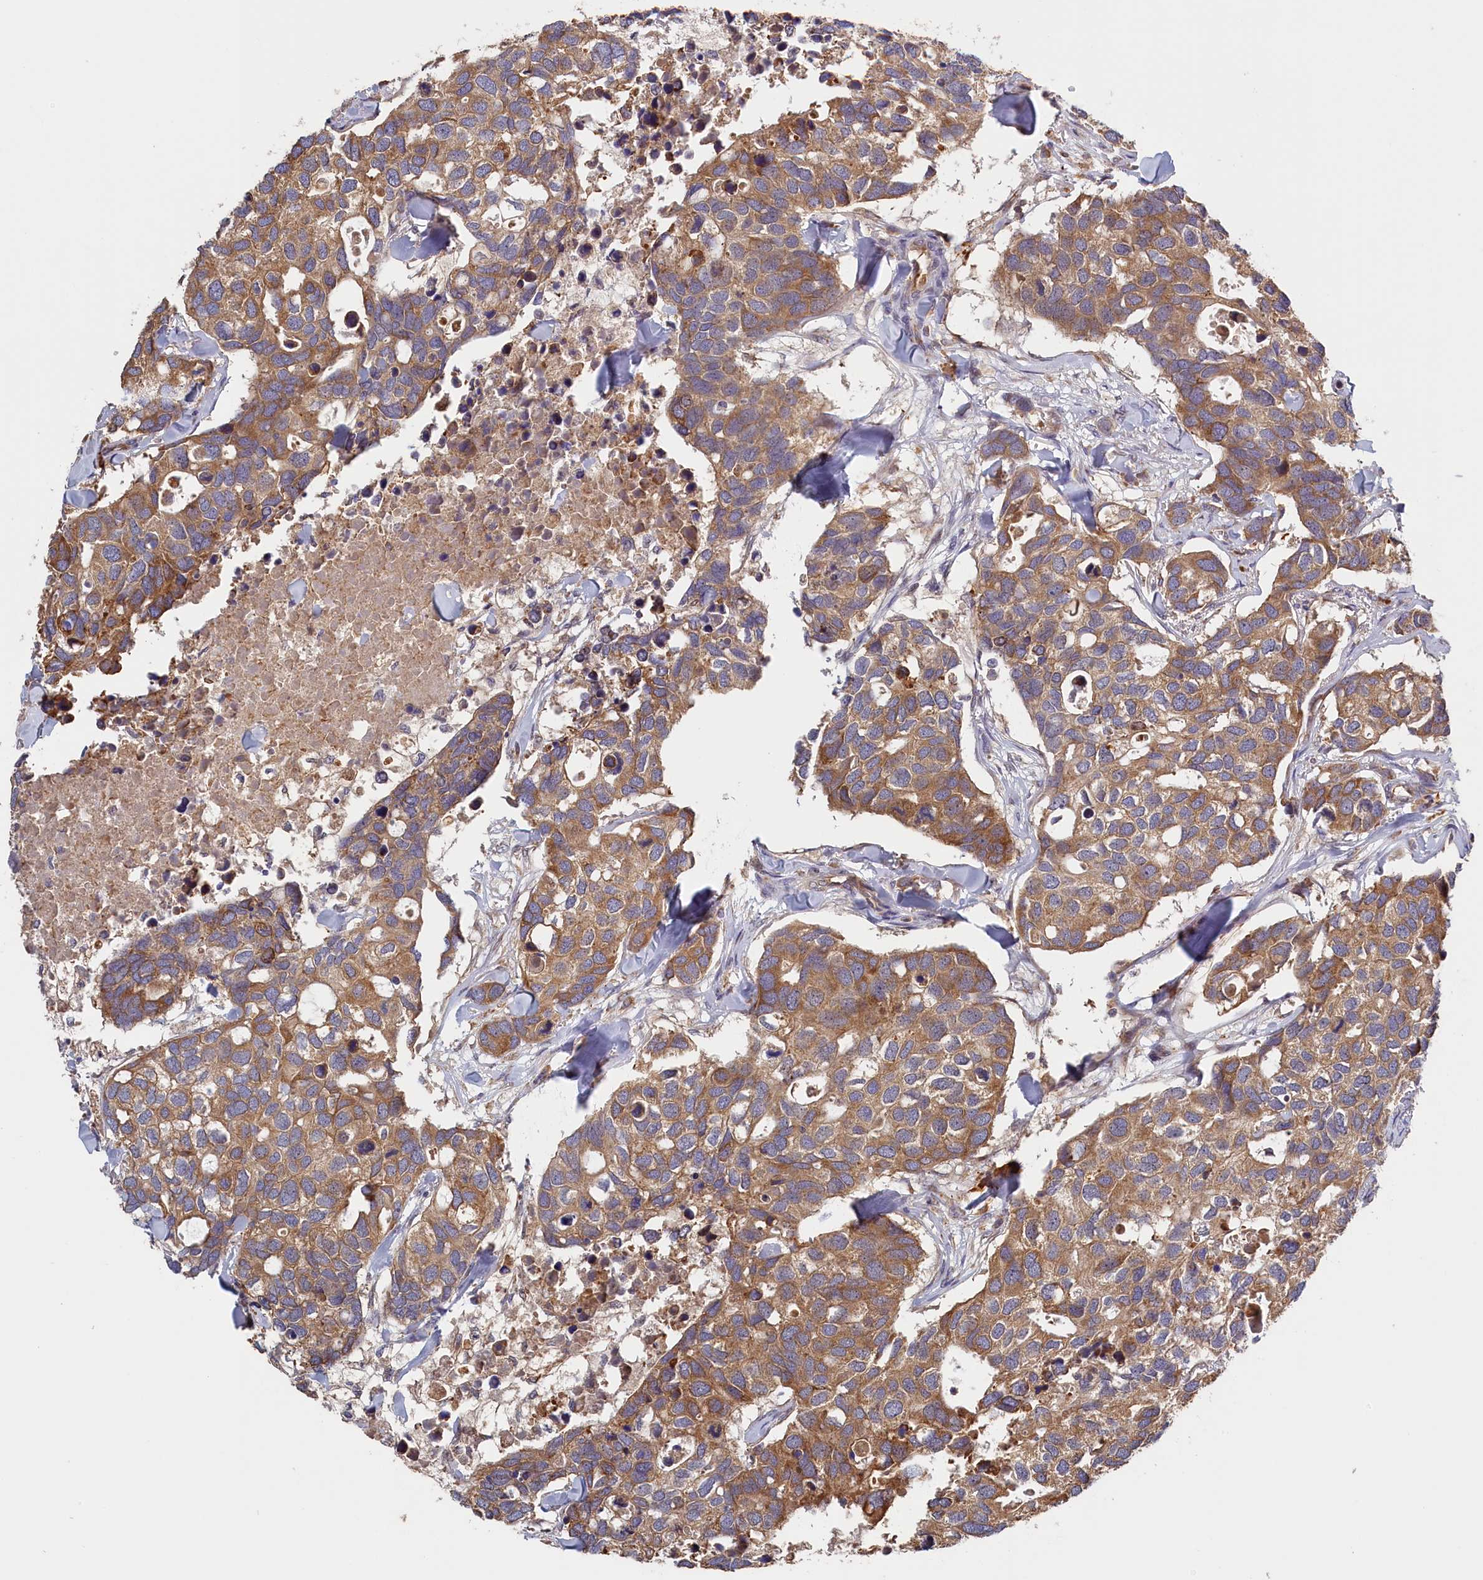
{"staining": {"intensity": "moderate", "quantity": ">75%", "location": "cytoplasmic/membranous"}, "tissue": "breast cancer", "cell_type": "Tumor cells", "image_type": "cancer", "snomed": [{"axis": "morphology", "description": "Duct carcinoma"}, {"axis": "topography", "description": "Breast"}], "caption": "A histopathology image of breast cancer (invasive ductal carcinoma) stained for a protein reveals moderate cytoplasmic/membranous brown staining in tumor cells.", "gene": "CEP44", "patient": {"sex": "female", "age": 83}}